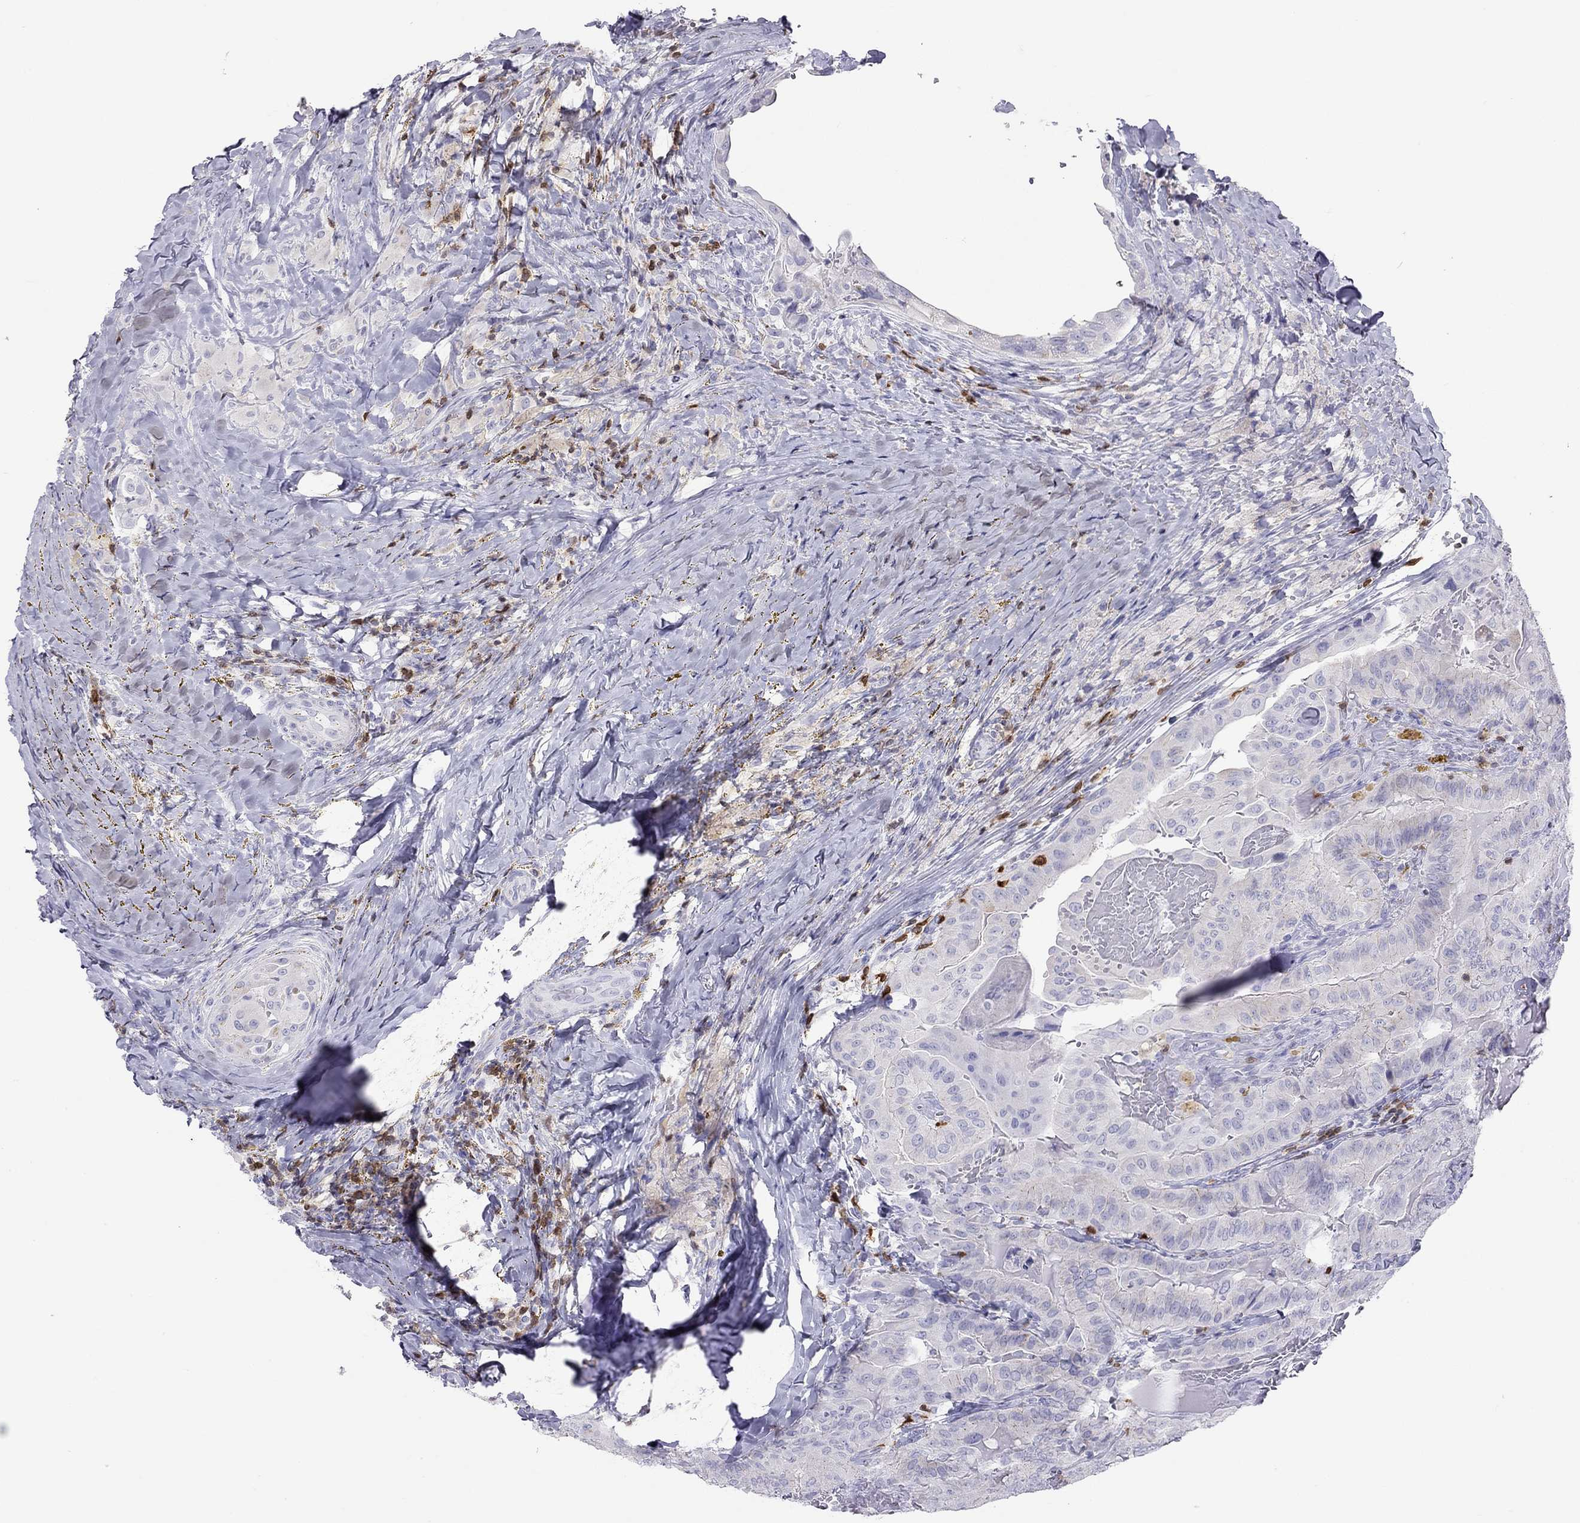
{"staining": {"intensity": "negative", "quantity": "none", "location": "none"}, "tissue": "thyroid cancer", "cell_type": "Tumor cells", "image_type": "cancer", "snomed": [{"axis": "morphology", "description": "Papillary adenocarcinoma, NOS"}, {"axis": "topography", "description": "Thyroid gland"}], "caption": "Protein analysis of papillary adenocarcinoma (thyroid) displays no significant expression in tumor cells. (DAB (3,3'-diaminobenzidine) immunohistochemistry, high magnification).", "gene": "SH2D2A", "patient": {"sex": "female", "age": 68}}